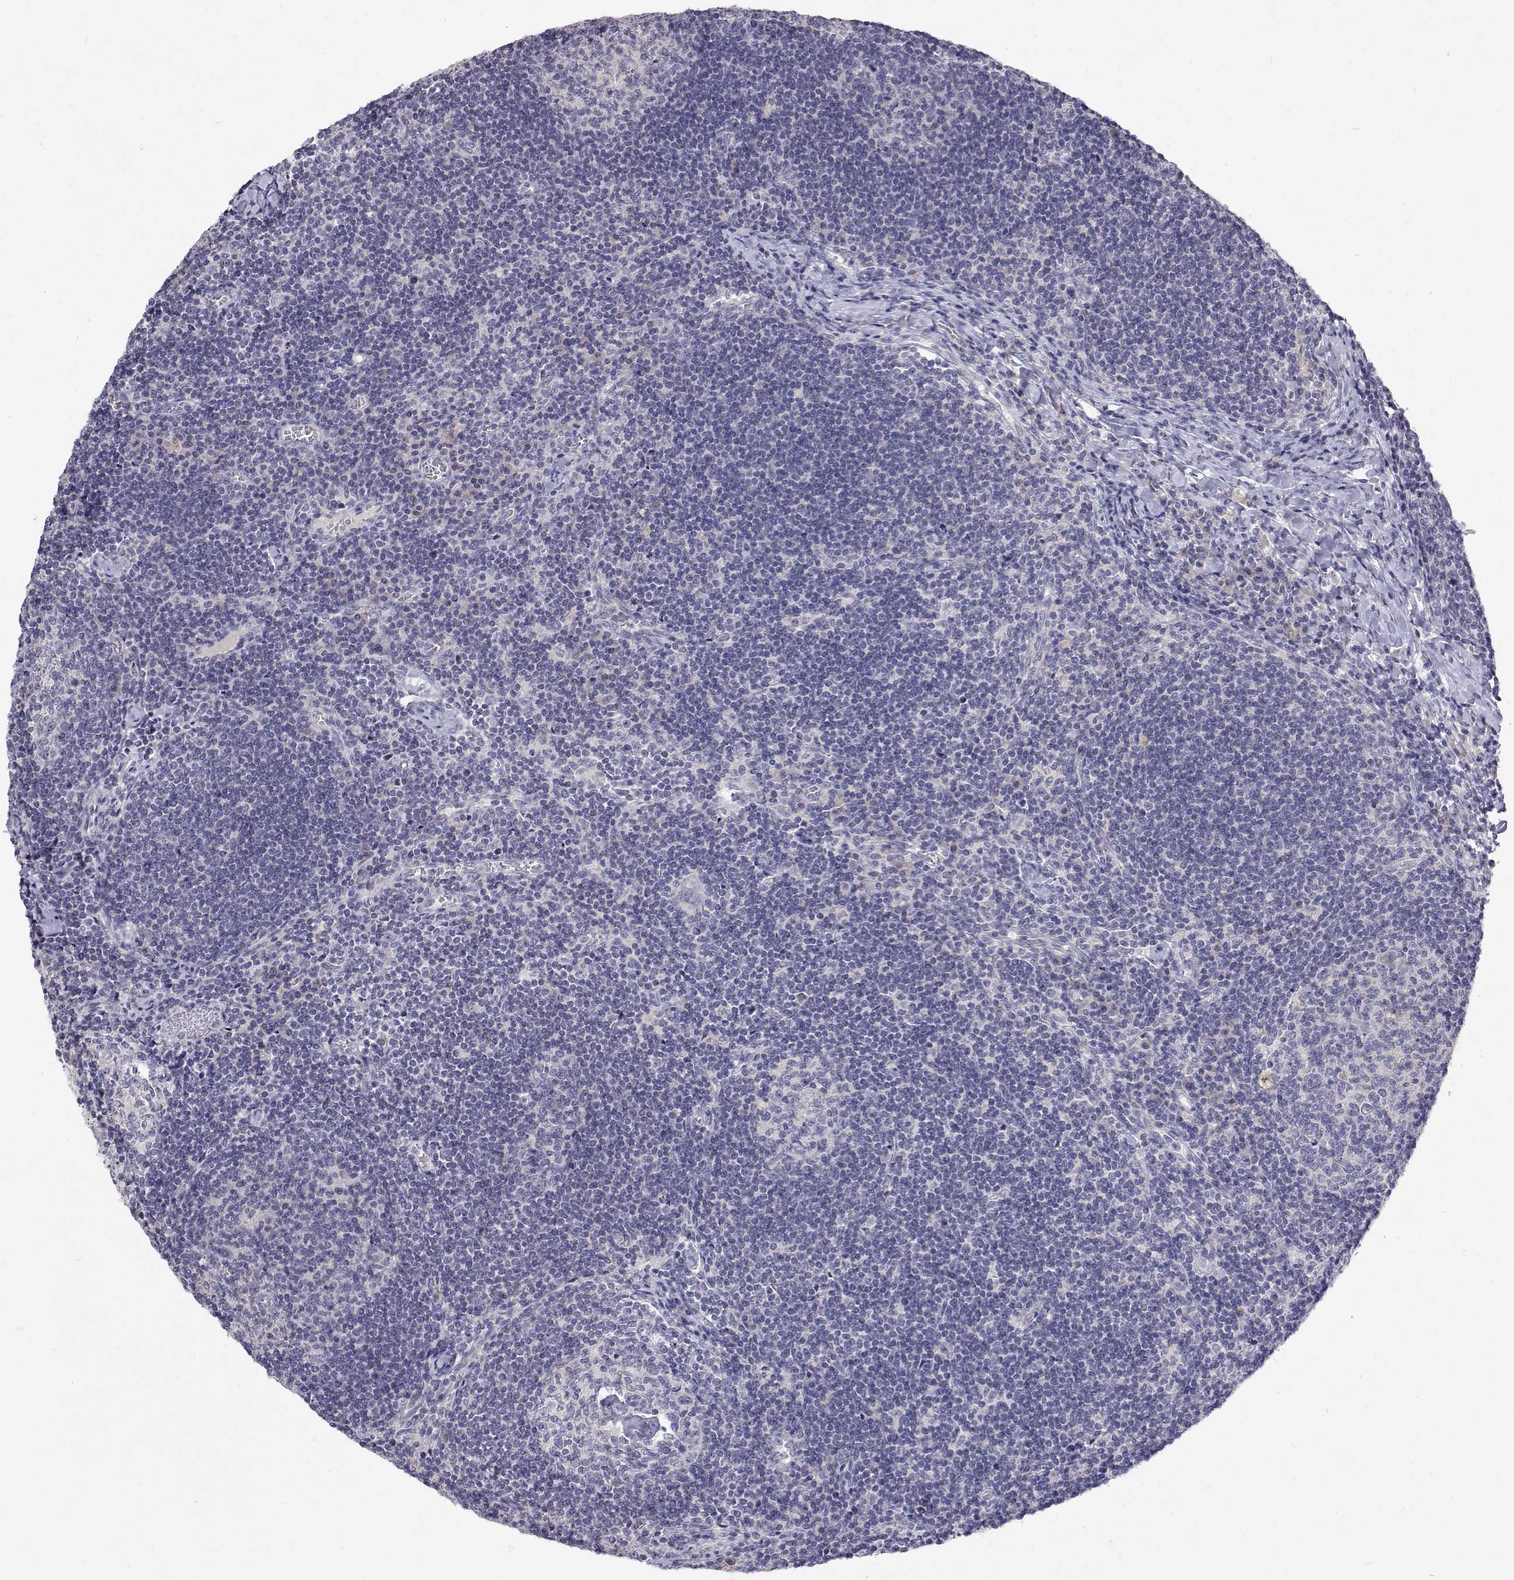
{"staining": {"intensity": "negative", "quantity": "none", "location": "none"}, "tissue": "lymph node", "cell_type": "Germinal center cells", "image_type": "normal", "snomed": [{"axis": "morphology", "description": "Normal tissue, NOS"}, {"axis": "topography", "description": "Lymph node"}], "caption": "This is an immunohistochemistry (IHC) image of unremarkable lymph node. There is no staining in germinal center cells.", "gene": "TRIM60", "patient": {"sex": "male", "age": 67}}